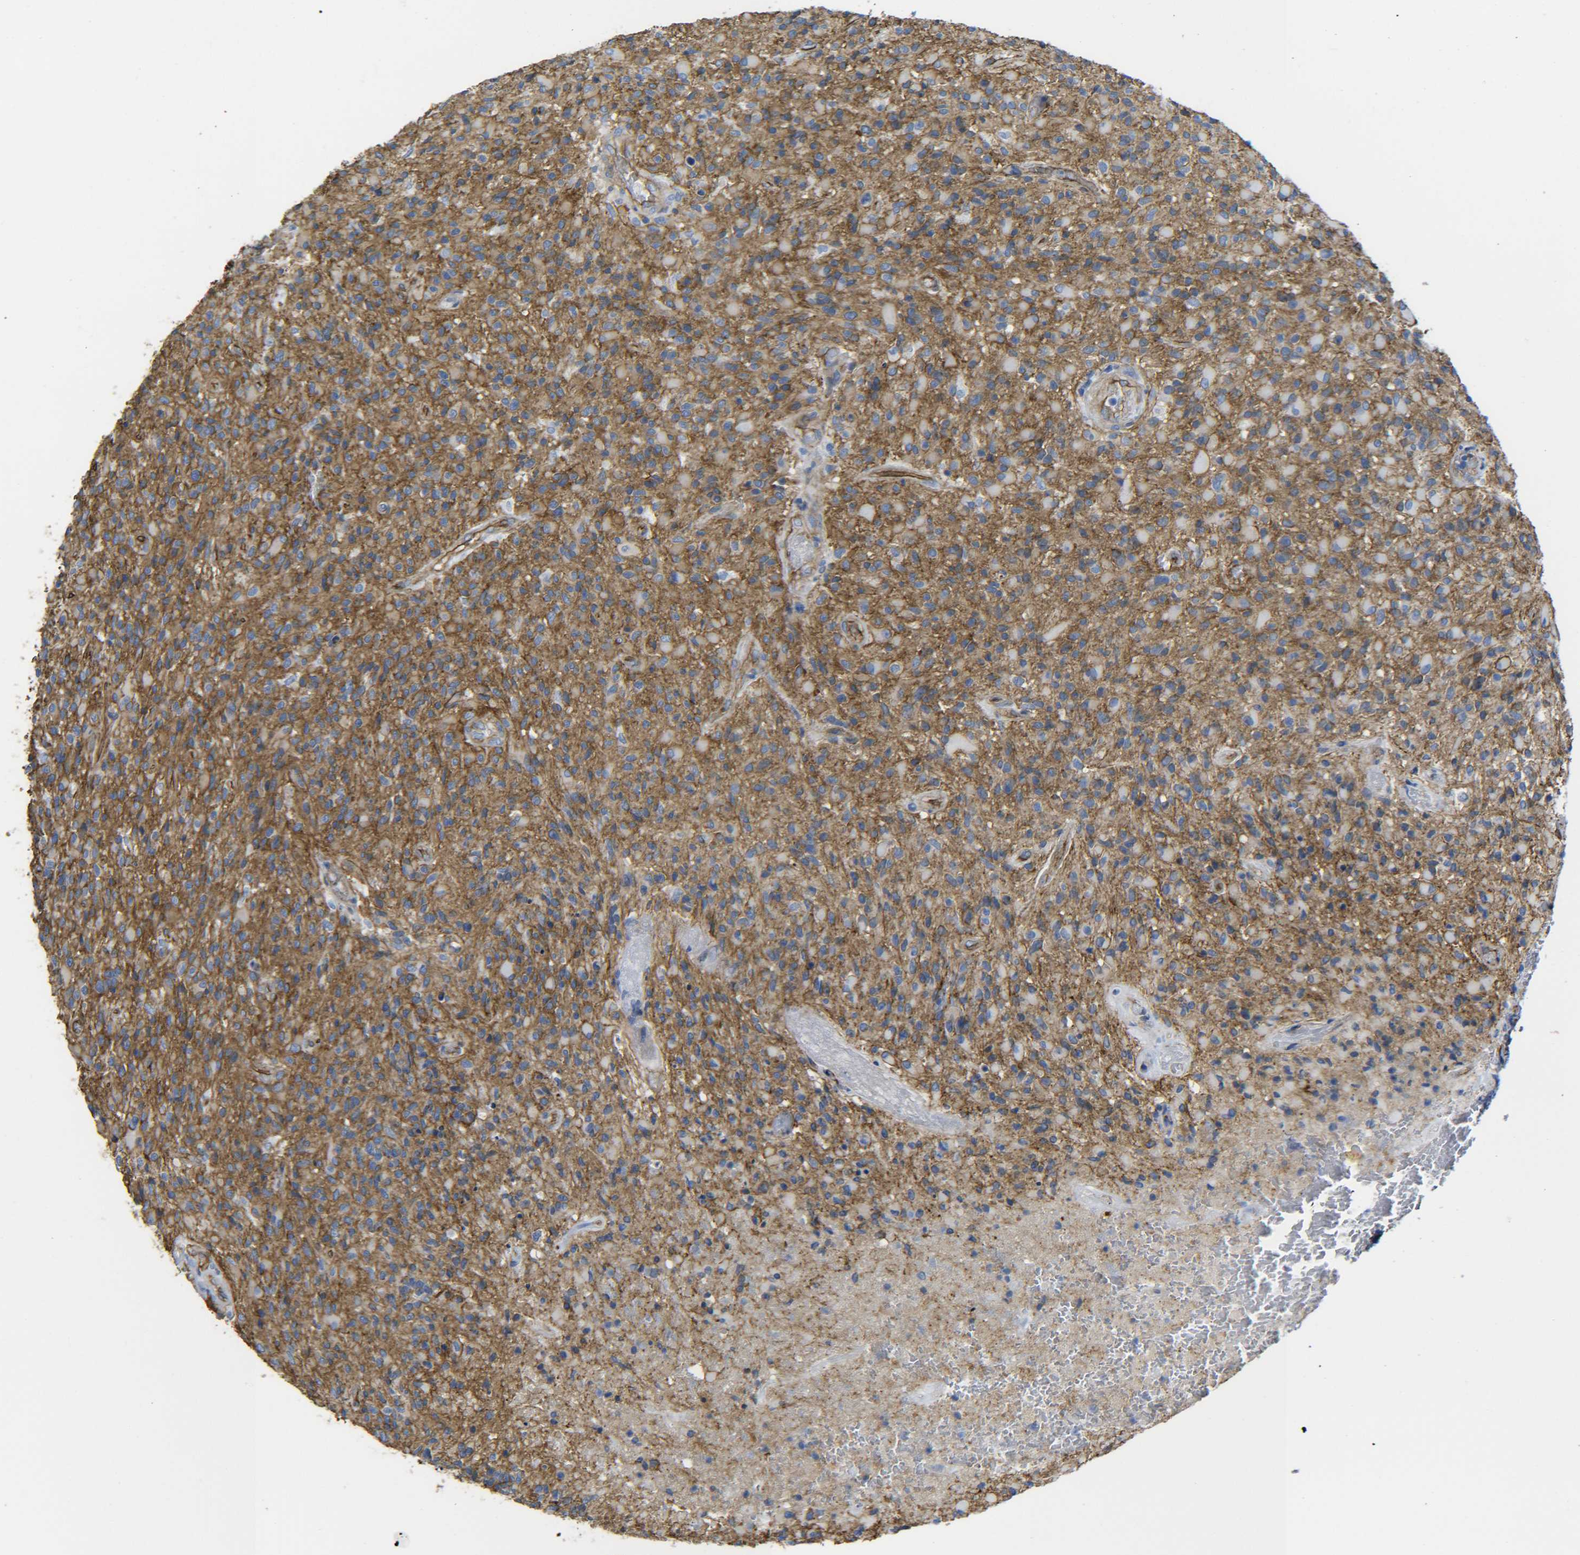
{"staining": {"intensity": "moderate", "quantity": "25%-75%", "location": "cytoplasmic/membranous"}, "tissue": "glioma", "cell_type": "Tumor cells", "image_type": "cancer", "snomed": [{"axis": "morphology", "description": "Glioma, malignant, High grade"}, {"axis": "topography", "description": "Brain"}], "caption": "Glioma stained with DAB (3,3'-diaminobenzidine) immunohistochemistry (IHC) shows medium levels of moderate cytoplasmic/membranous expression in approximately 25%-75% of tumor cells.", "gene": "SPTBN1", "patient": {"sex": "male", "age": 71}}